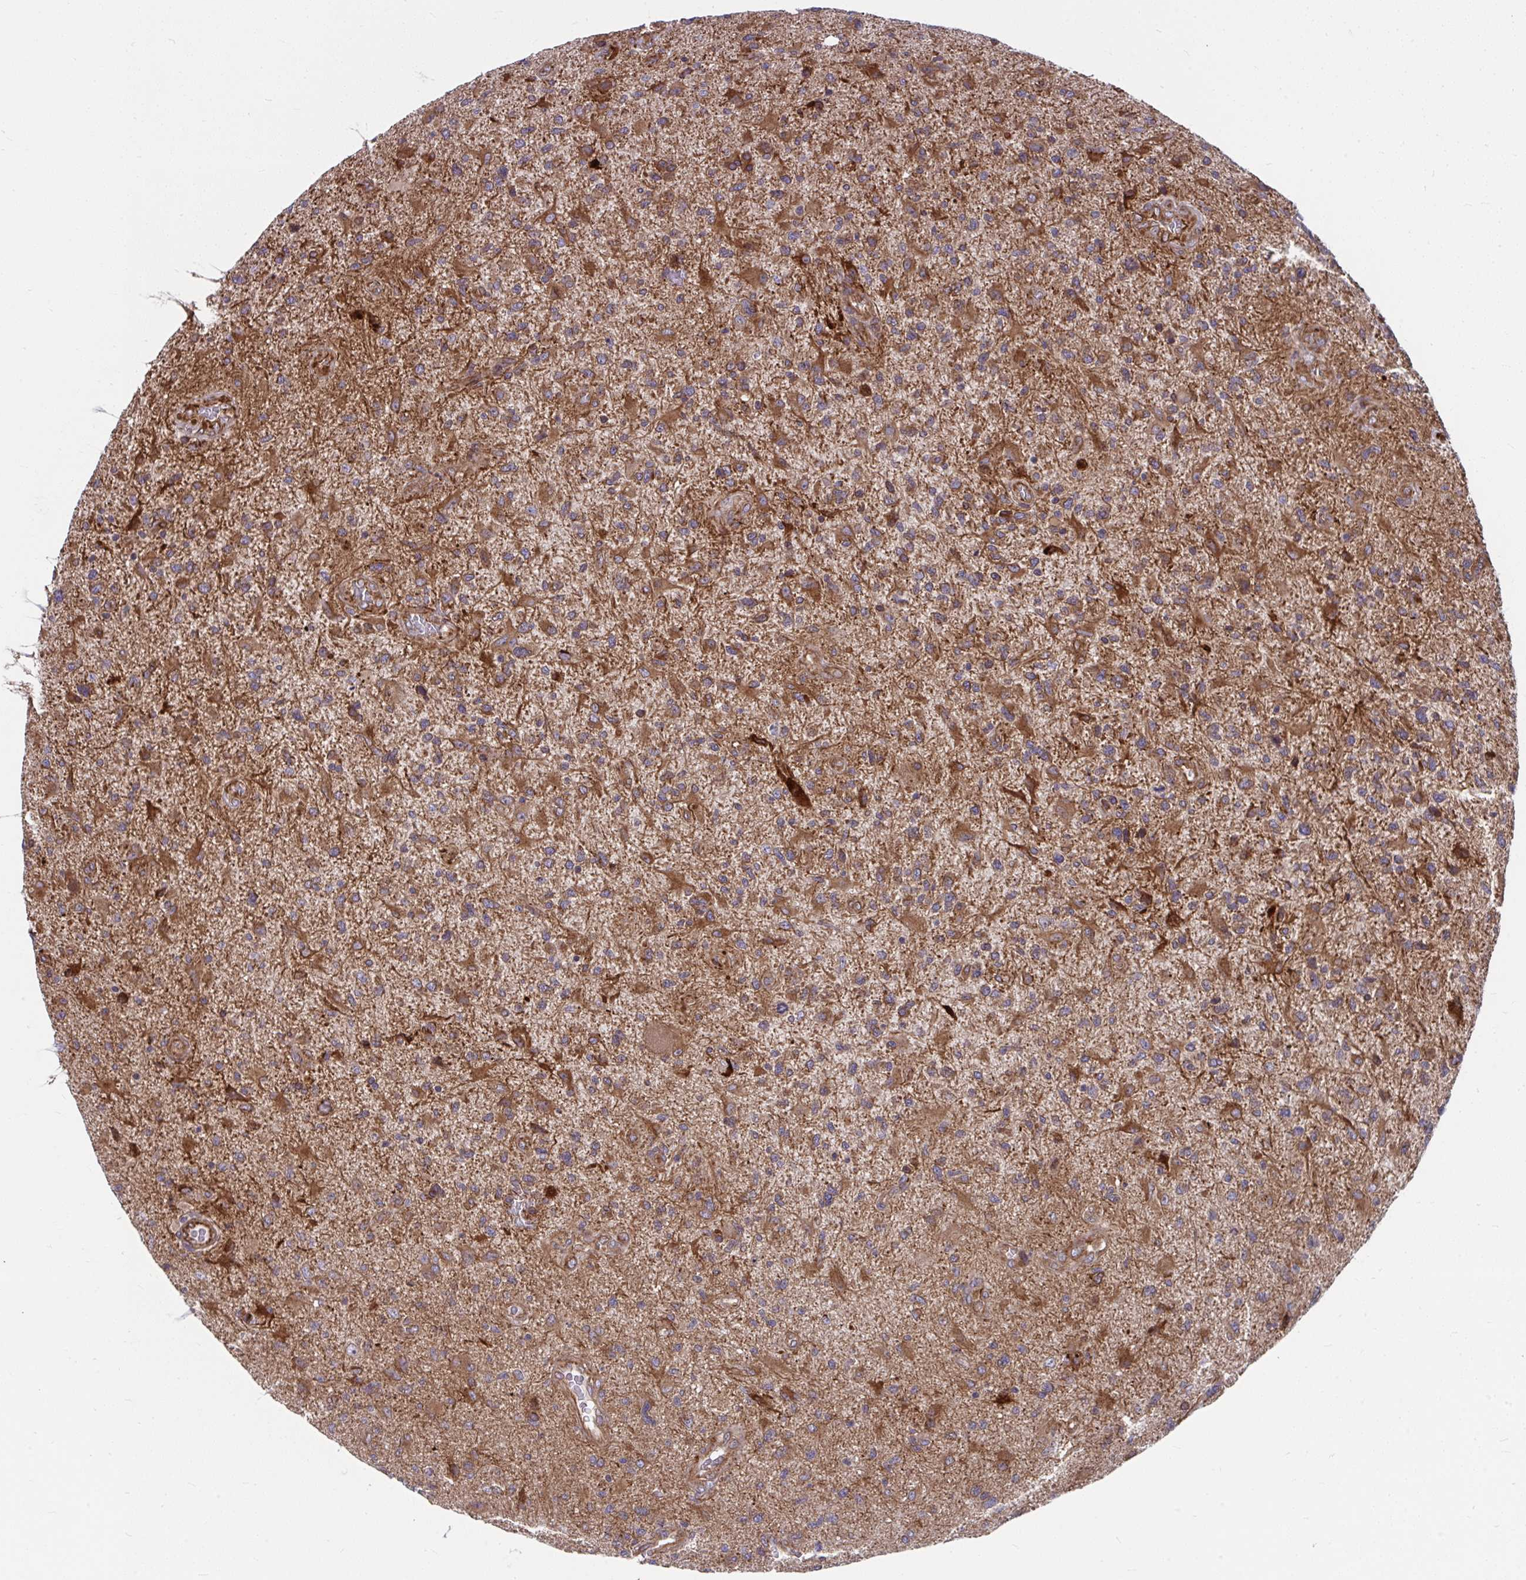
{"staining": {"intensity": "moderate", "quantity": "25%-75%", "location": "cytoplasmic/membranous"}, "tissue": "glioma", "cell_type": "Tumor cells", "image_type": "cancer", "snomed": [{"axis": "morphology", "description": "Glioma, malignant, High grade"}, {"axis": "topography", "description": "Brain"}], "caption": "This image exhibits glioma stained with immunohistochemistry (IHC) to label a protein in brown. The cytoplasmic/membranous of tumor cells show moderate positivity for the protein. Nuclei are counter-stained blue.", "gene": "STIM2", "patient": {"sex": "male", "age": 67}}